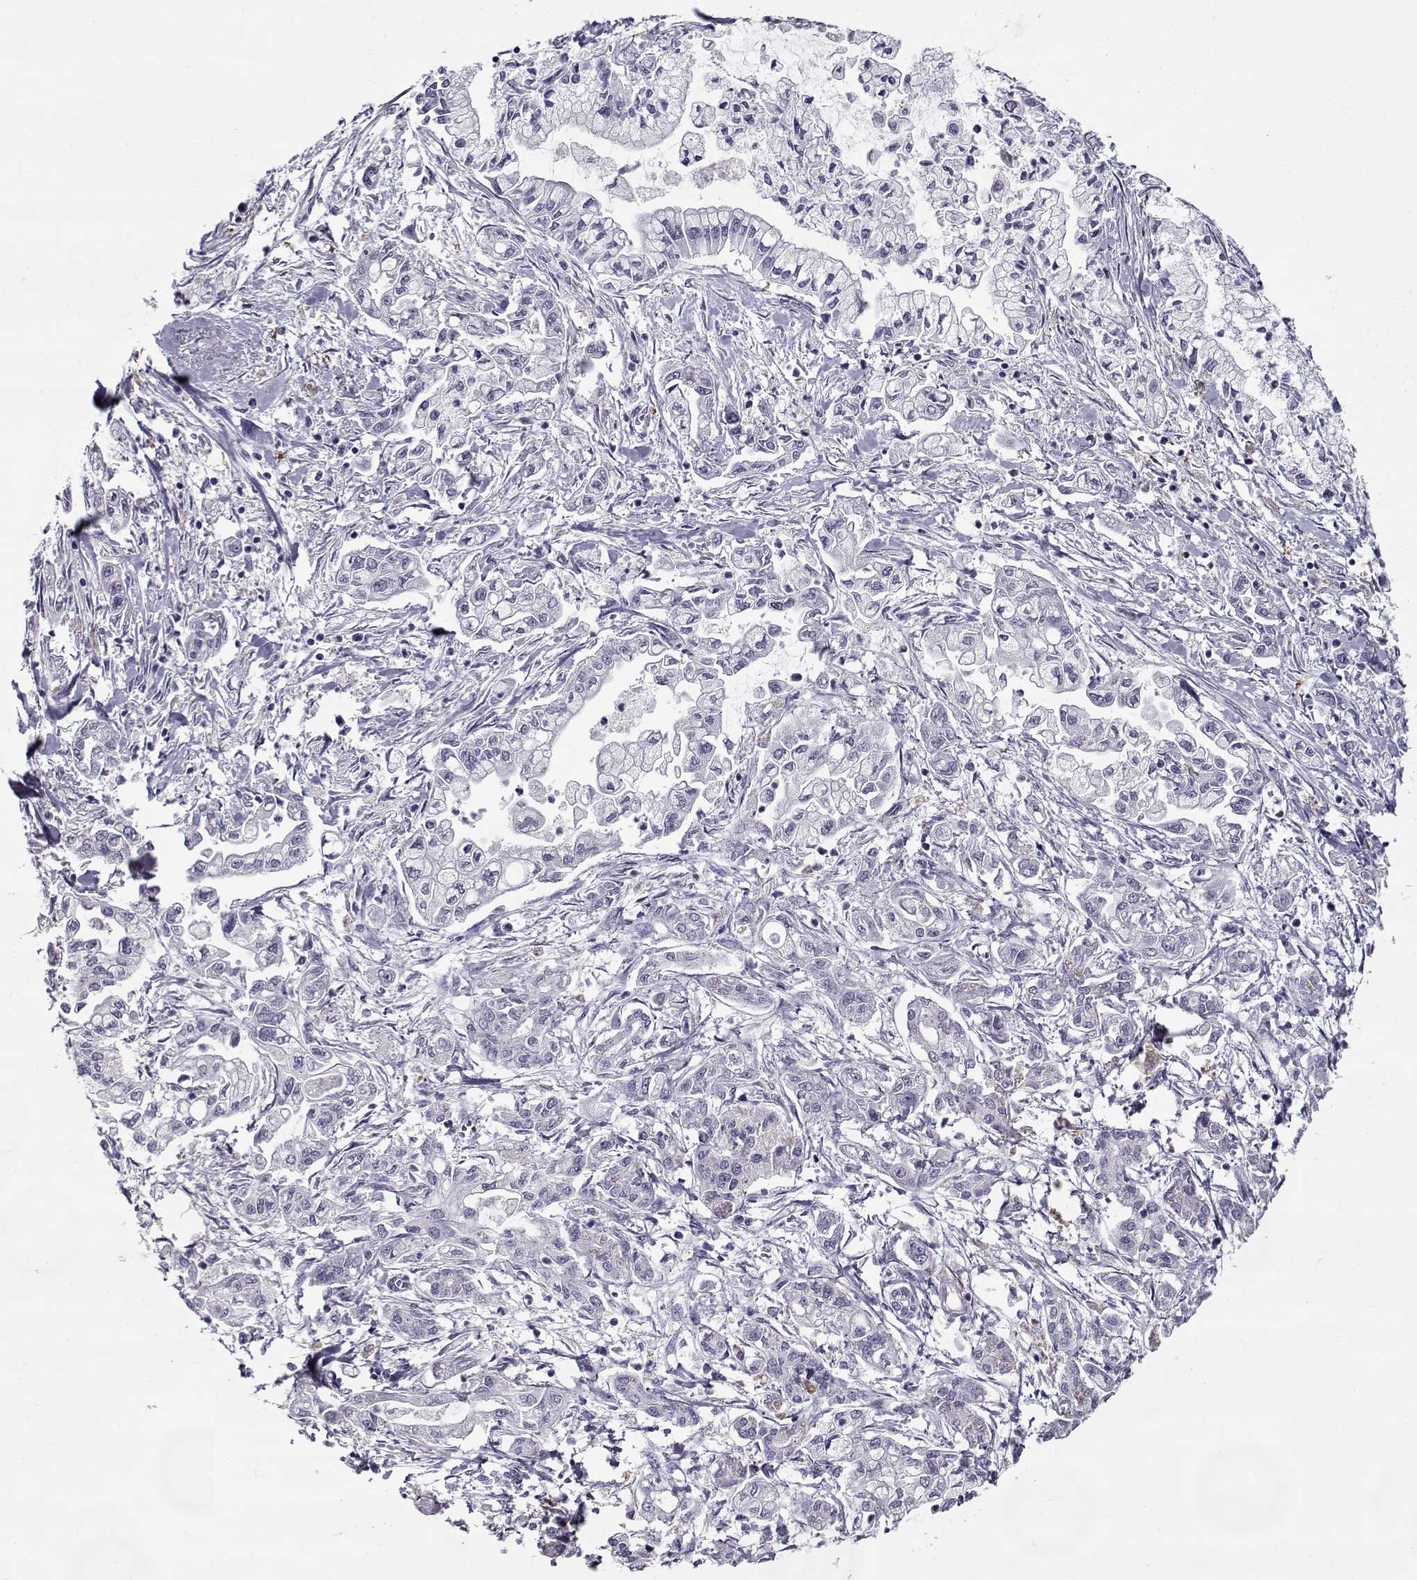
{"staining": {"intensity": "negative", "quantity": "none", "location": "none"}, "tissue": "pancreatic cancer", "cell_type": "Tumor cells", "image_type": "cancer", "snomed": [{"axis": "morphology", "description": "Adenocarcinoma, NOS"}, {"axis": "topography", "description": "Pancreas"}], "caption": "IHC of human pancreatic cancer demonstrates no staining in tumor cells. Nuclei are stained in blue.", "gene": "SEC16B", "patient": {"sex": "male", "age": 54}}